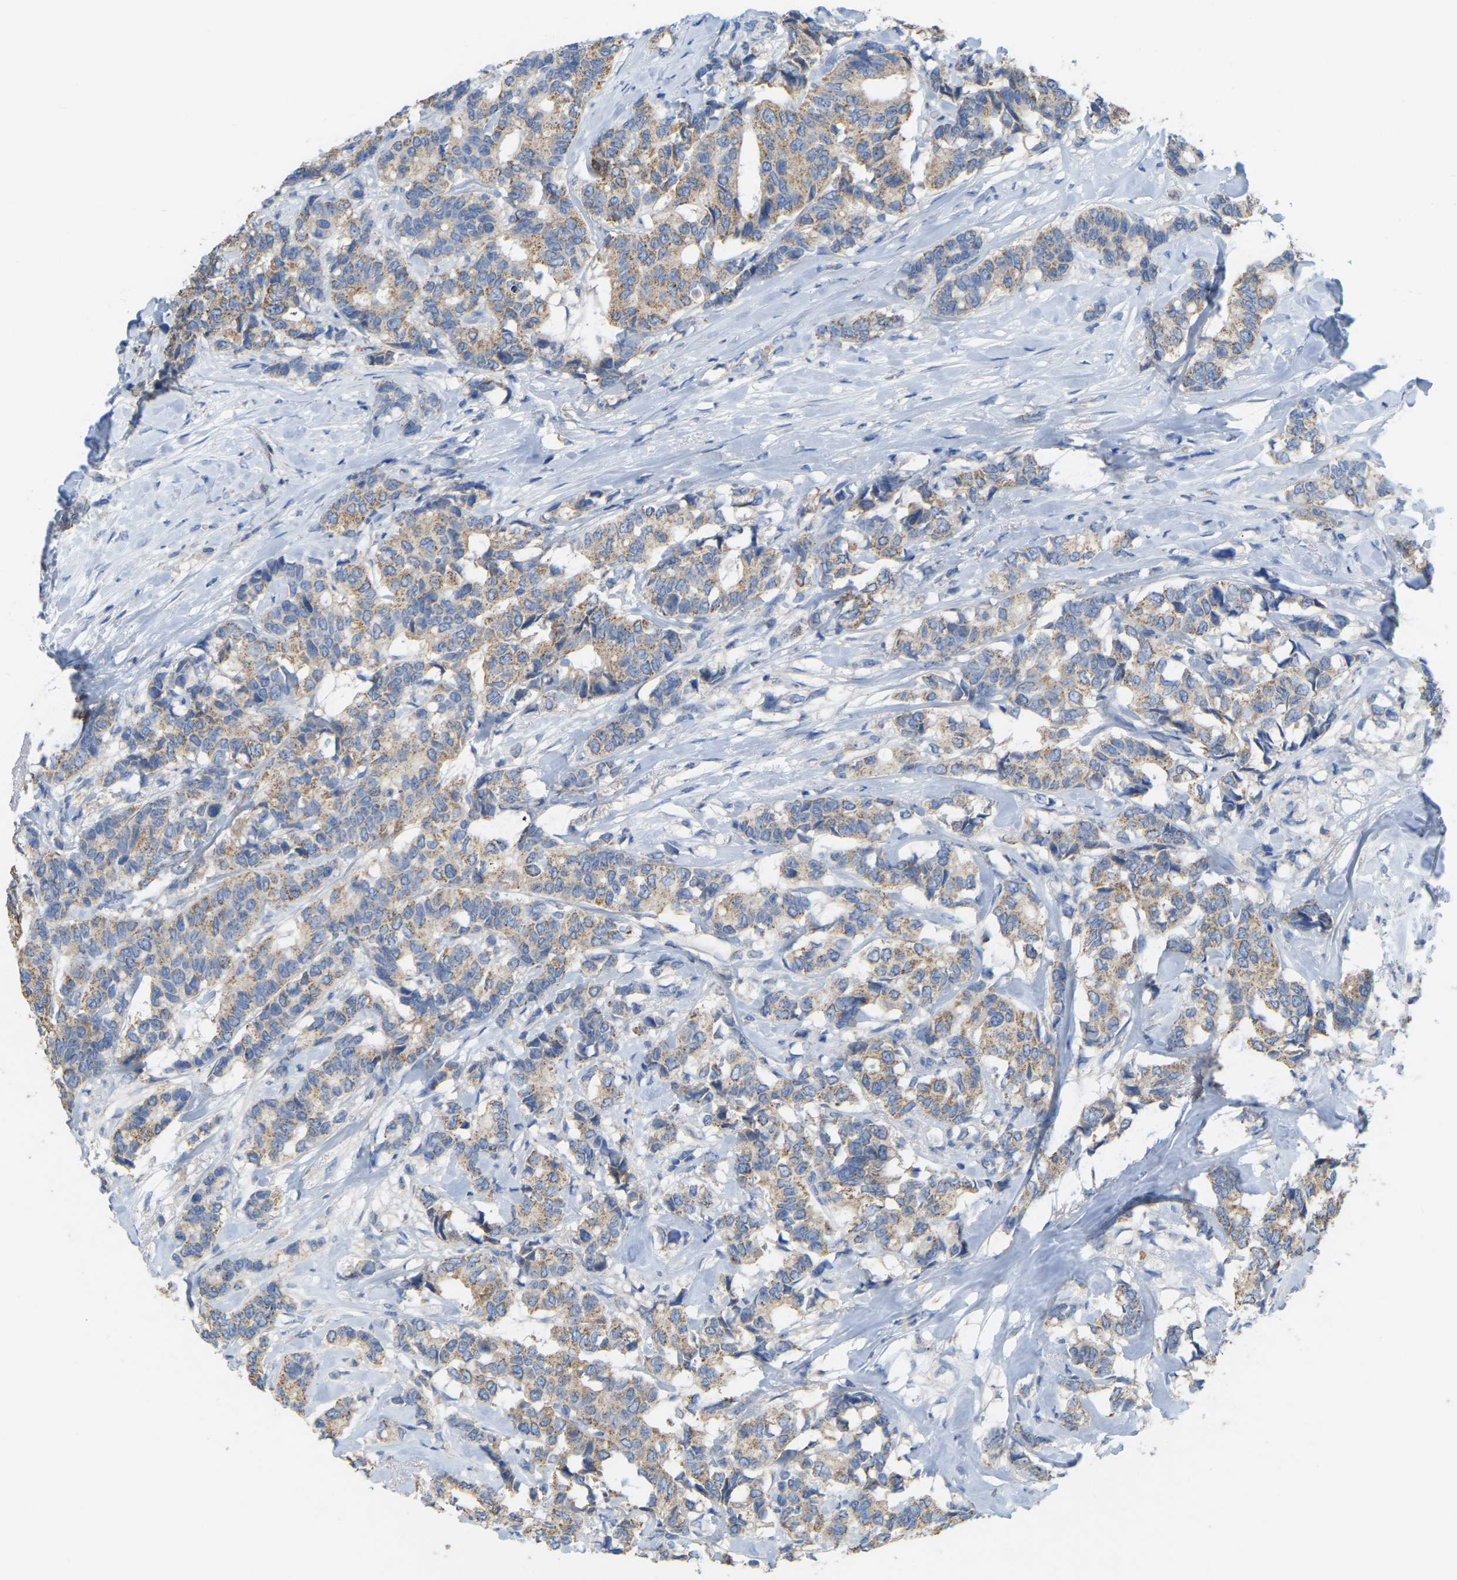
{"staining": {"intensity": "moderate", "quantity": ">75%", "location": "cytoplasmic/membranous"}, "tissue": "breast cancer", "cell_type": "Tumor cells", "image_type": "cancer", "snomed": [{"axis": "morphology", "description": "Duct carcinoma"}, {"axis": "topography", "description": "Breast"}], "caption": "DAB (3,3'-diaminobenzidine) immunohistochemical staining of human breast cancer displays moderate cytoplasmic/membranous protein positivity in about >75% of tumor cells. (IHC, brightfield microscopy, high magnification).", "gene": "SERPINB5", "patient": {"sex": "female", "age": 87}}